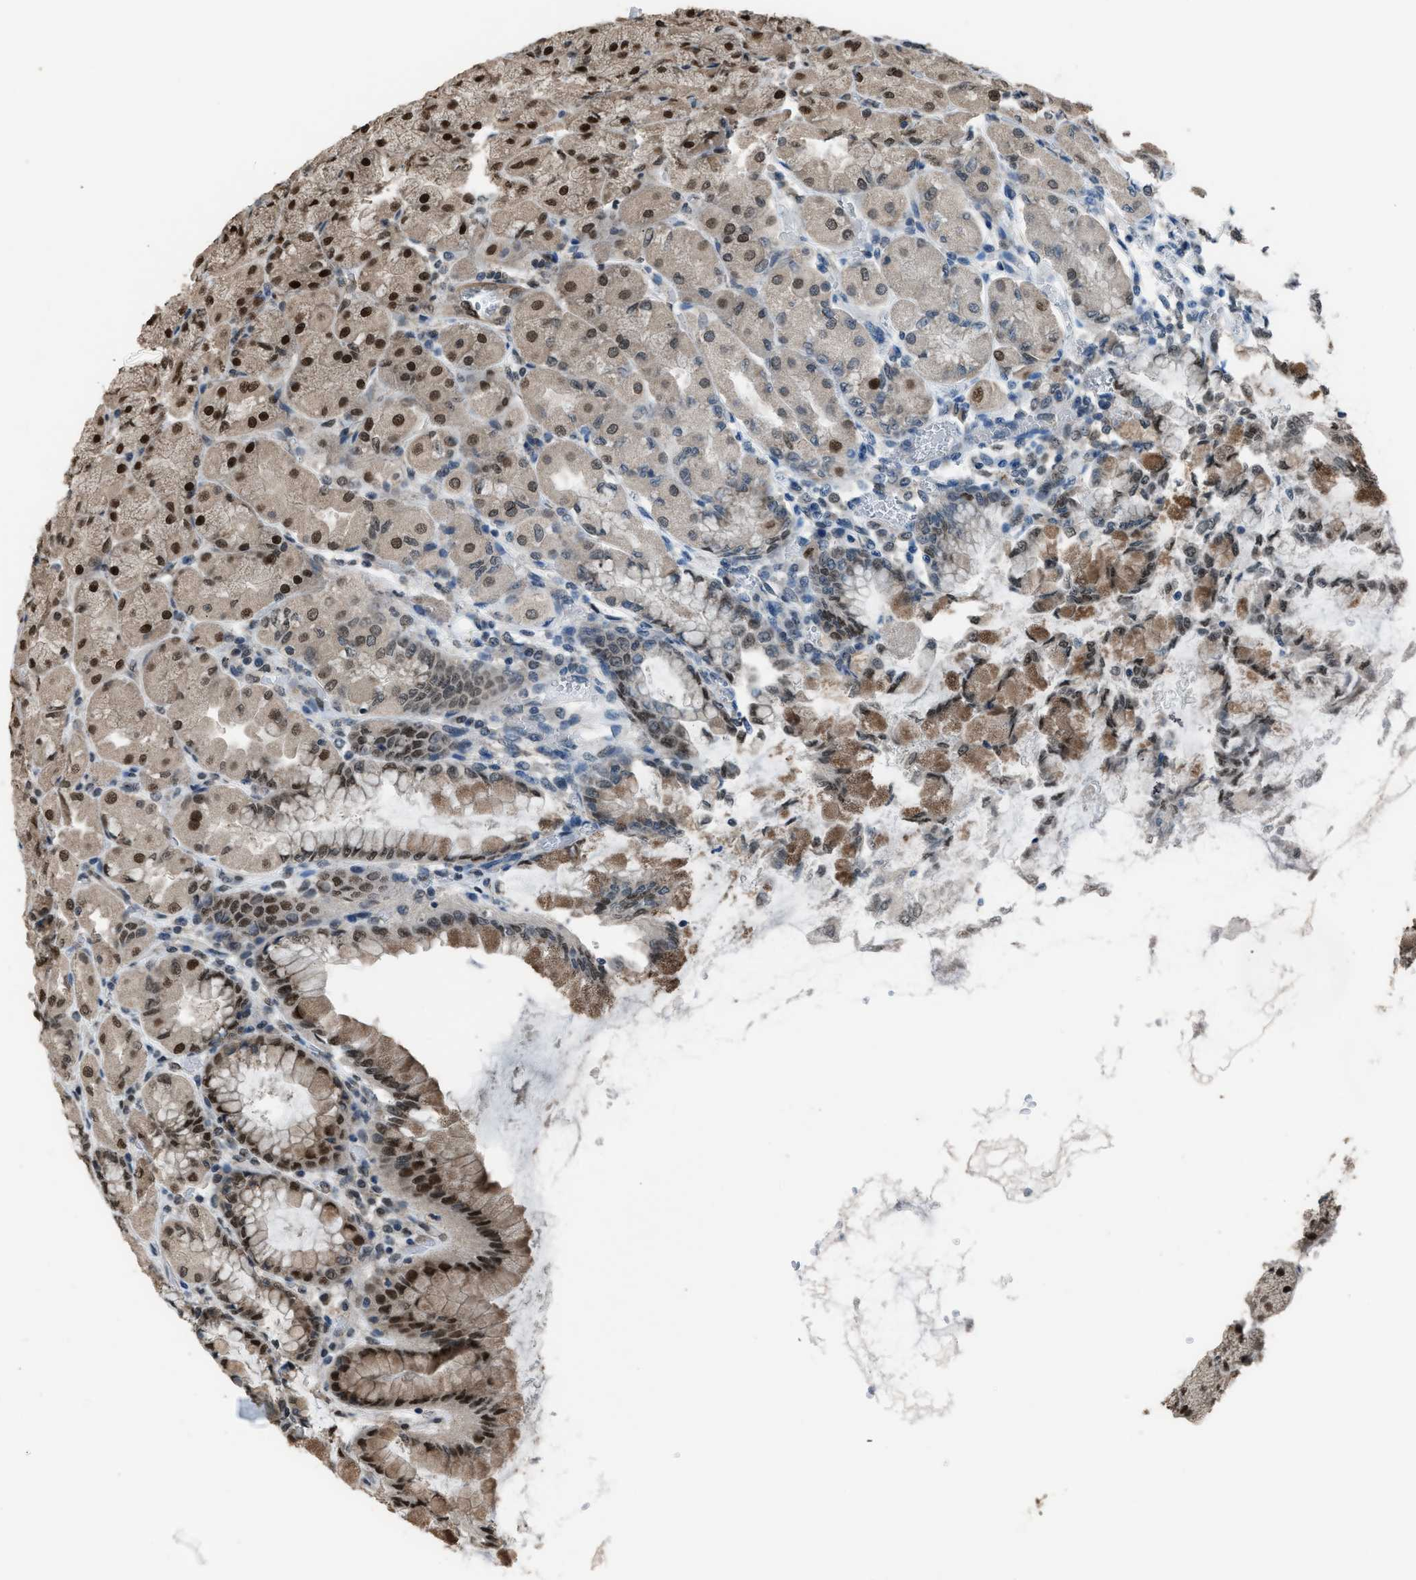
{"staining": {"intensity": "strong", "quantity": "25%-75%", "location": "cytoplasmic/membranous,nuclear"}, "tissue": "stomach", "cell_type": "Glandular cells", "image_type": "normal", "snomed": [{"axis": "morphology", "description": "Normal tissue, NOS"}, {"axis": "topography", "description": "Stomach, upper"}], "caption": "Immunohistochemistry histopathology image of benign stomach: stomach stained using immunohistochemistry (IHC) demonstrates high levels of strong protein expression localized specifically in the cytoplasmic/membranous,nuclear of glandular cells, appearing as a cytoplasmic/membranous,nuclear brown color.", "gene": "KPNA6", "patient": {"sex": "female", "age": 56}}